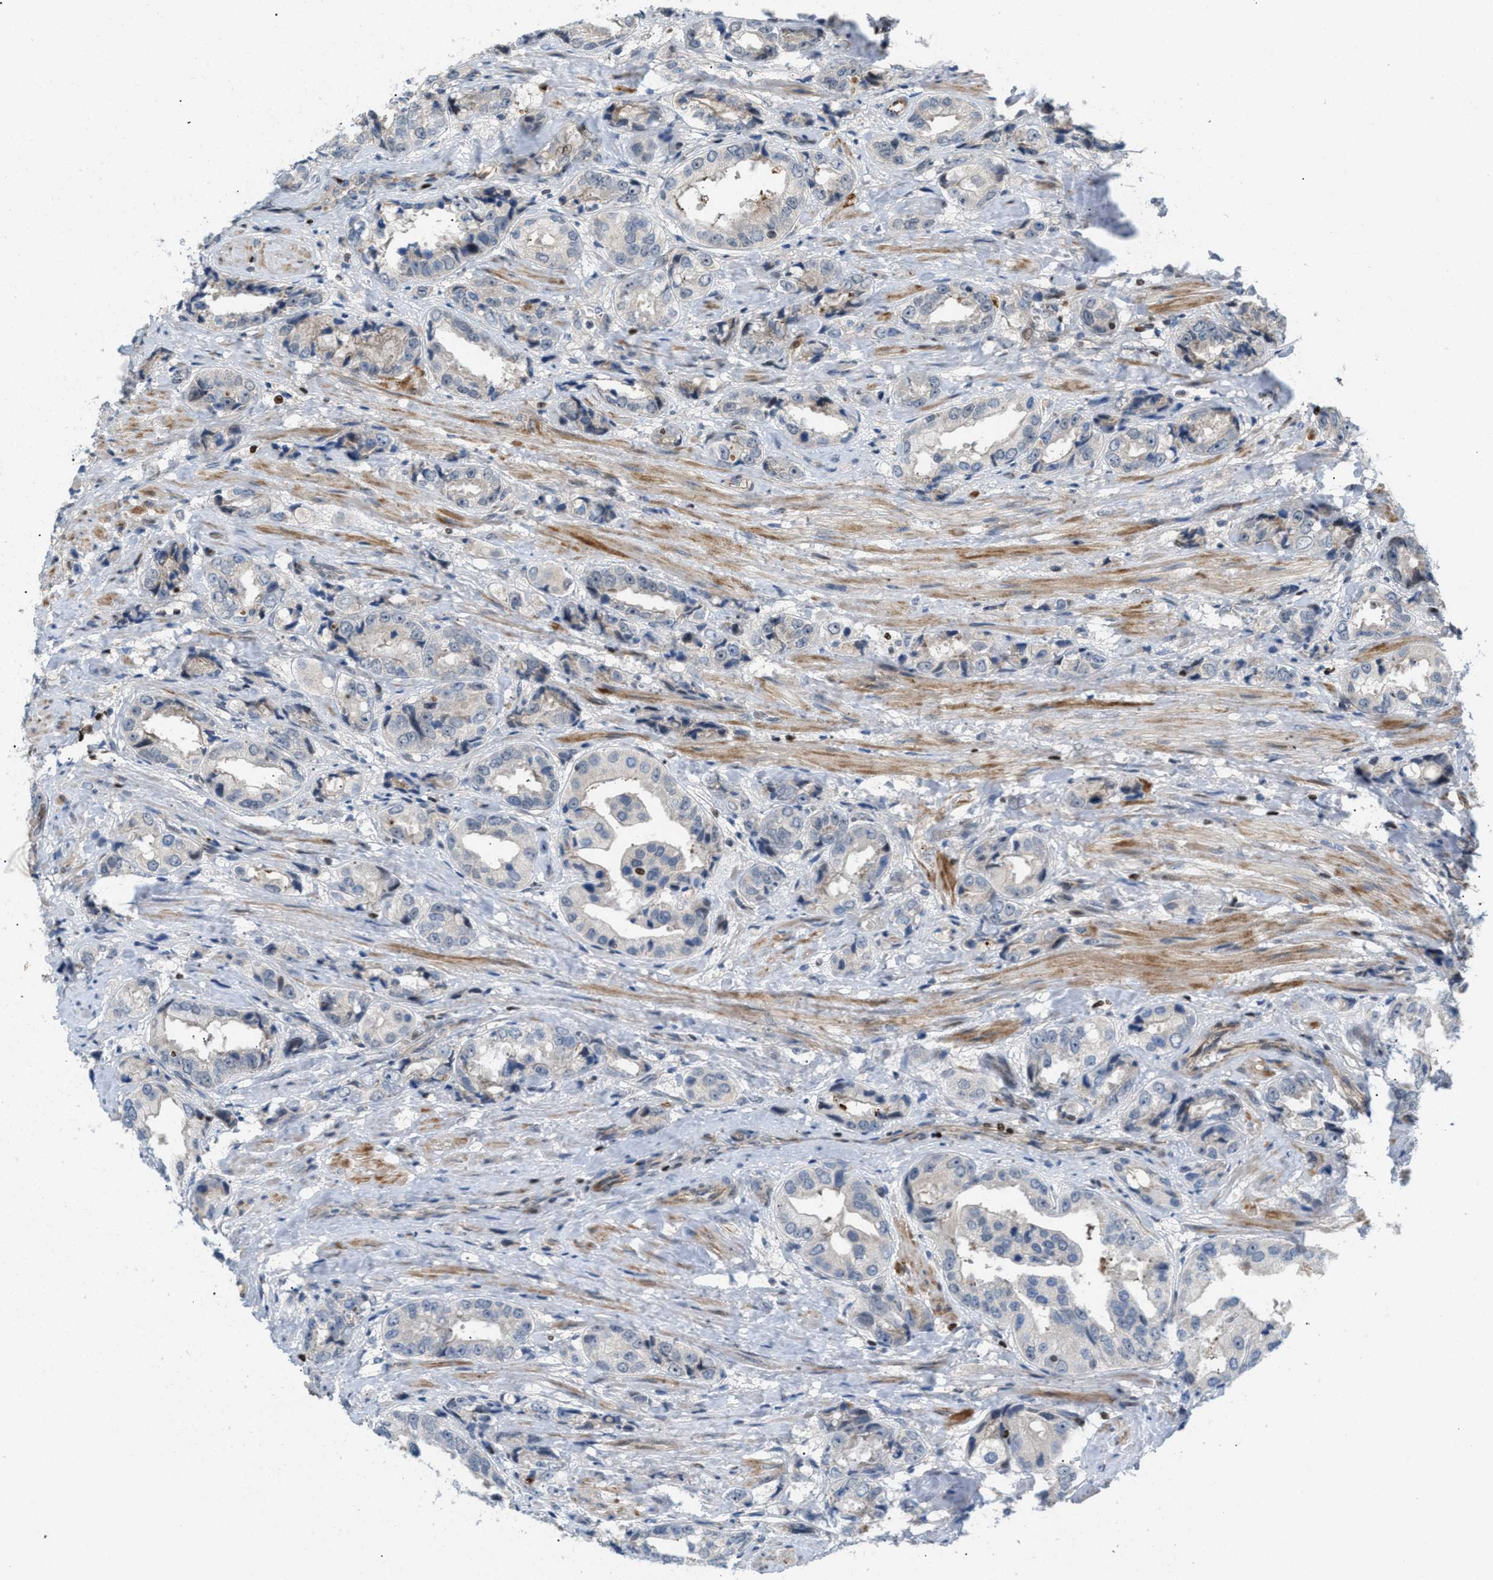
{"staining": {"intensity": "negative", "quantity": "none", "location": "none"}, "tissue": "prostate cancer", "cell_type": "Tumor cells", "image_type": "cancer", "snomed": [{"axis": "morphology", "description": "Adenocarcinoma, High grade"}, {"axis": "topography", "description": "Prostate"}], "caption": "There is no significant expression in tumor cells of prostate cancer.", "gene": "ZNF276", "patient": {"sex": "male", "age": 61}}